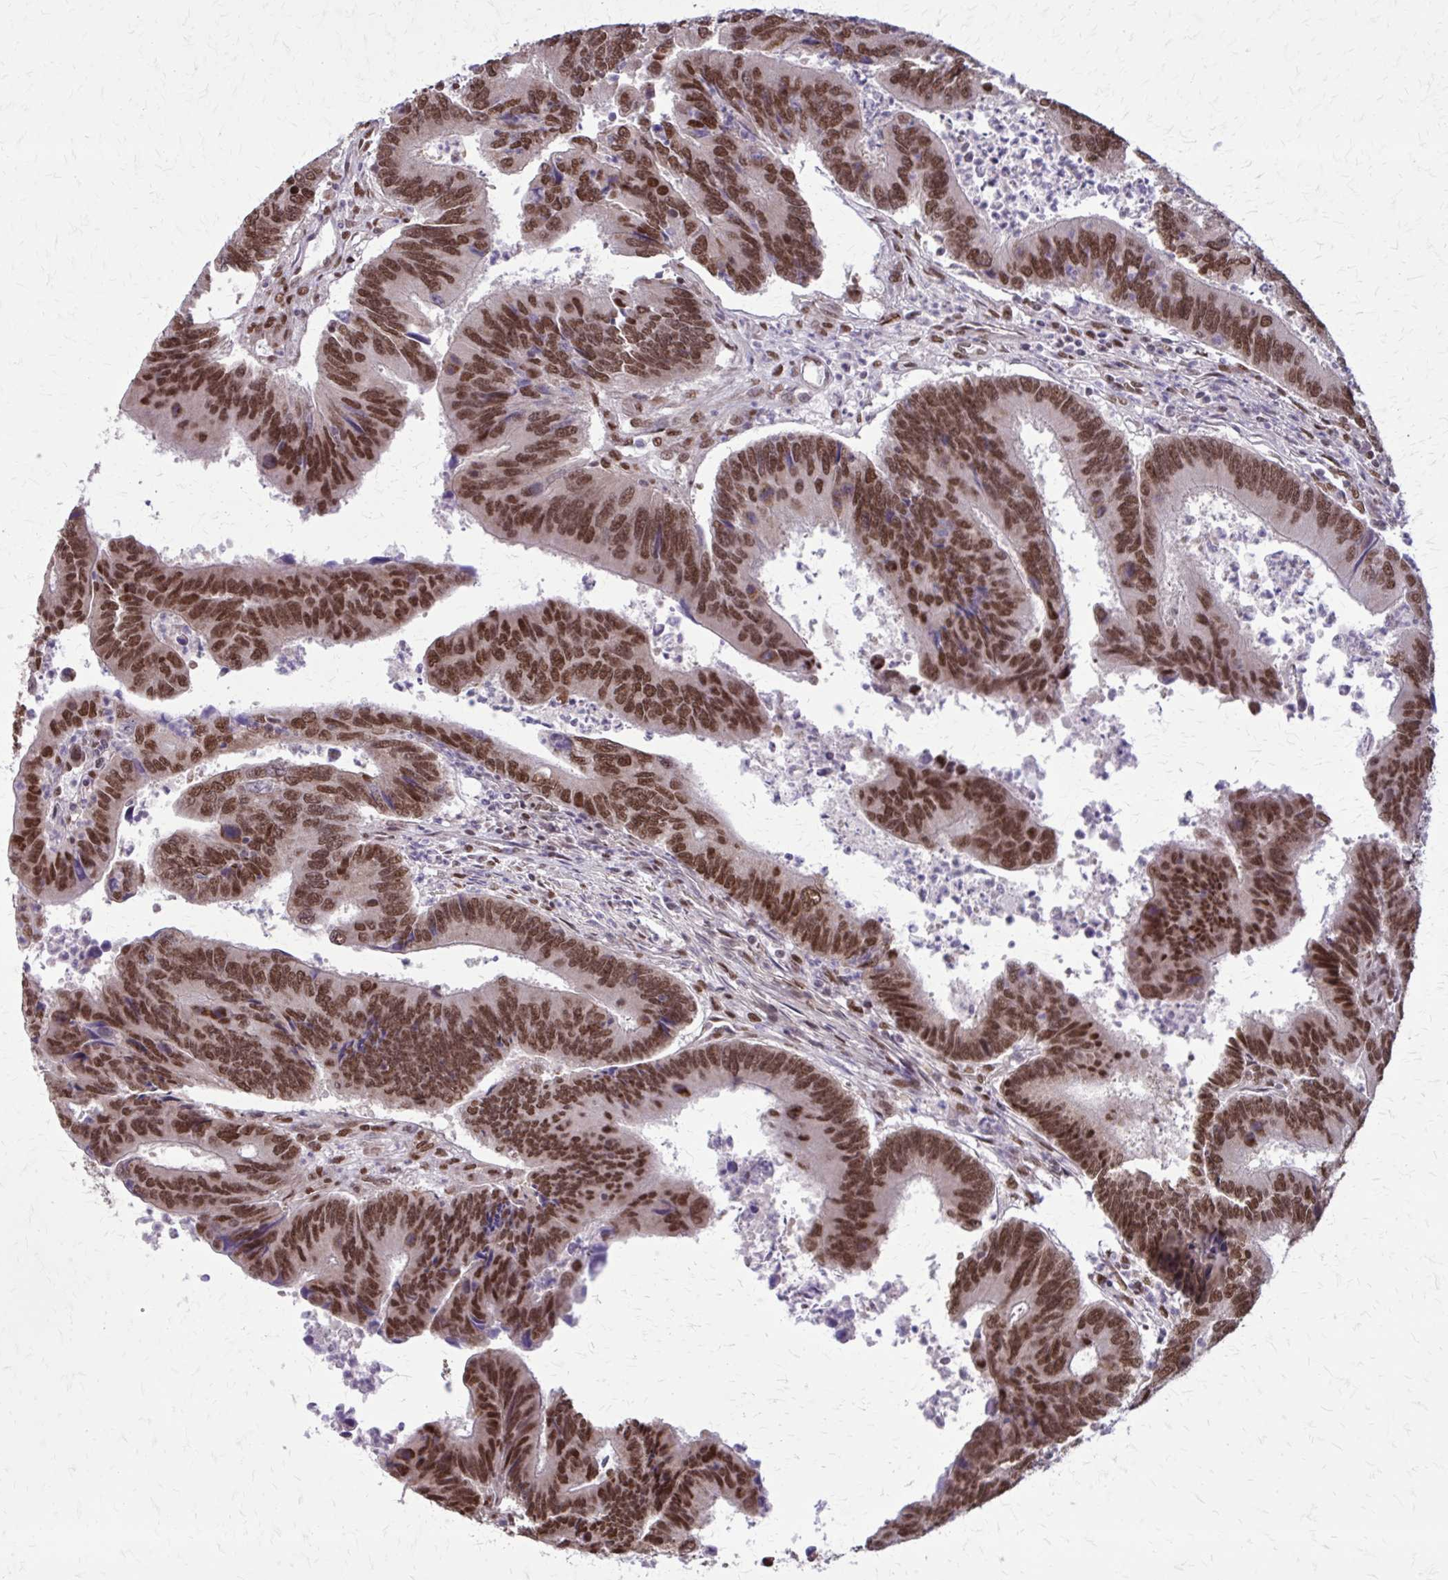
{"staining": {"intensity": "strong", "quantity": ">75%", "location": "nuclear"}, "tissue": "colorectal cancer", "cell_type": "Tumor cells", "image_type": "cancer", "snomed": [{"axis": "morphology", "description": "Adenocarcinoma, NOS"}, {"axis": "topography", "description": "Colon"}], "caption": "Colorectal cancer stained with a brown dye displays strong nuclear positive positivity in about >75% of tumor cells.", "gene": "TTF1", "patient": {"sex": "female", "age": 67}}